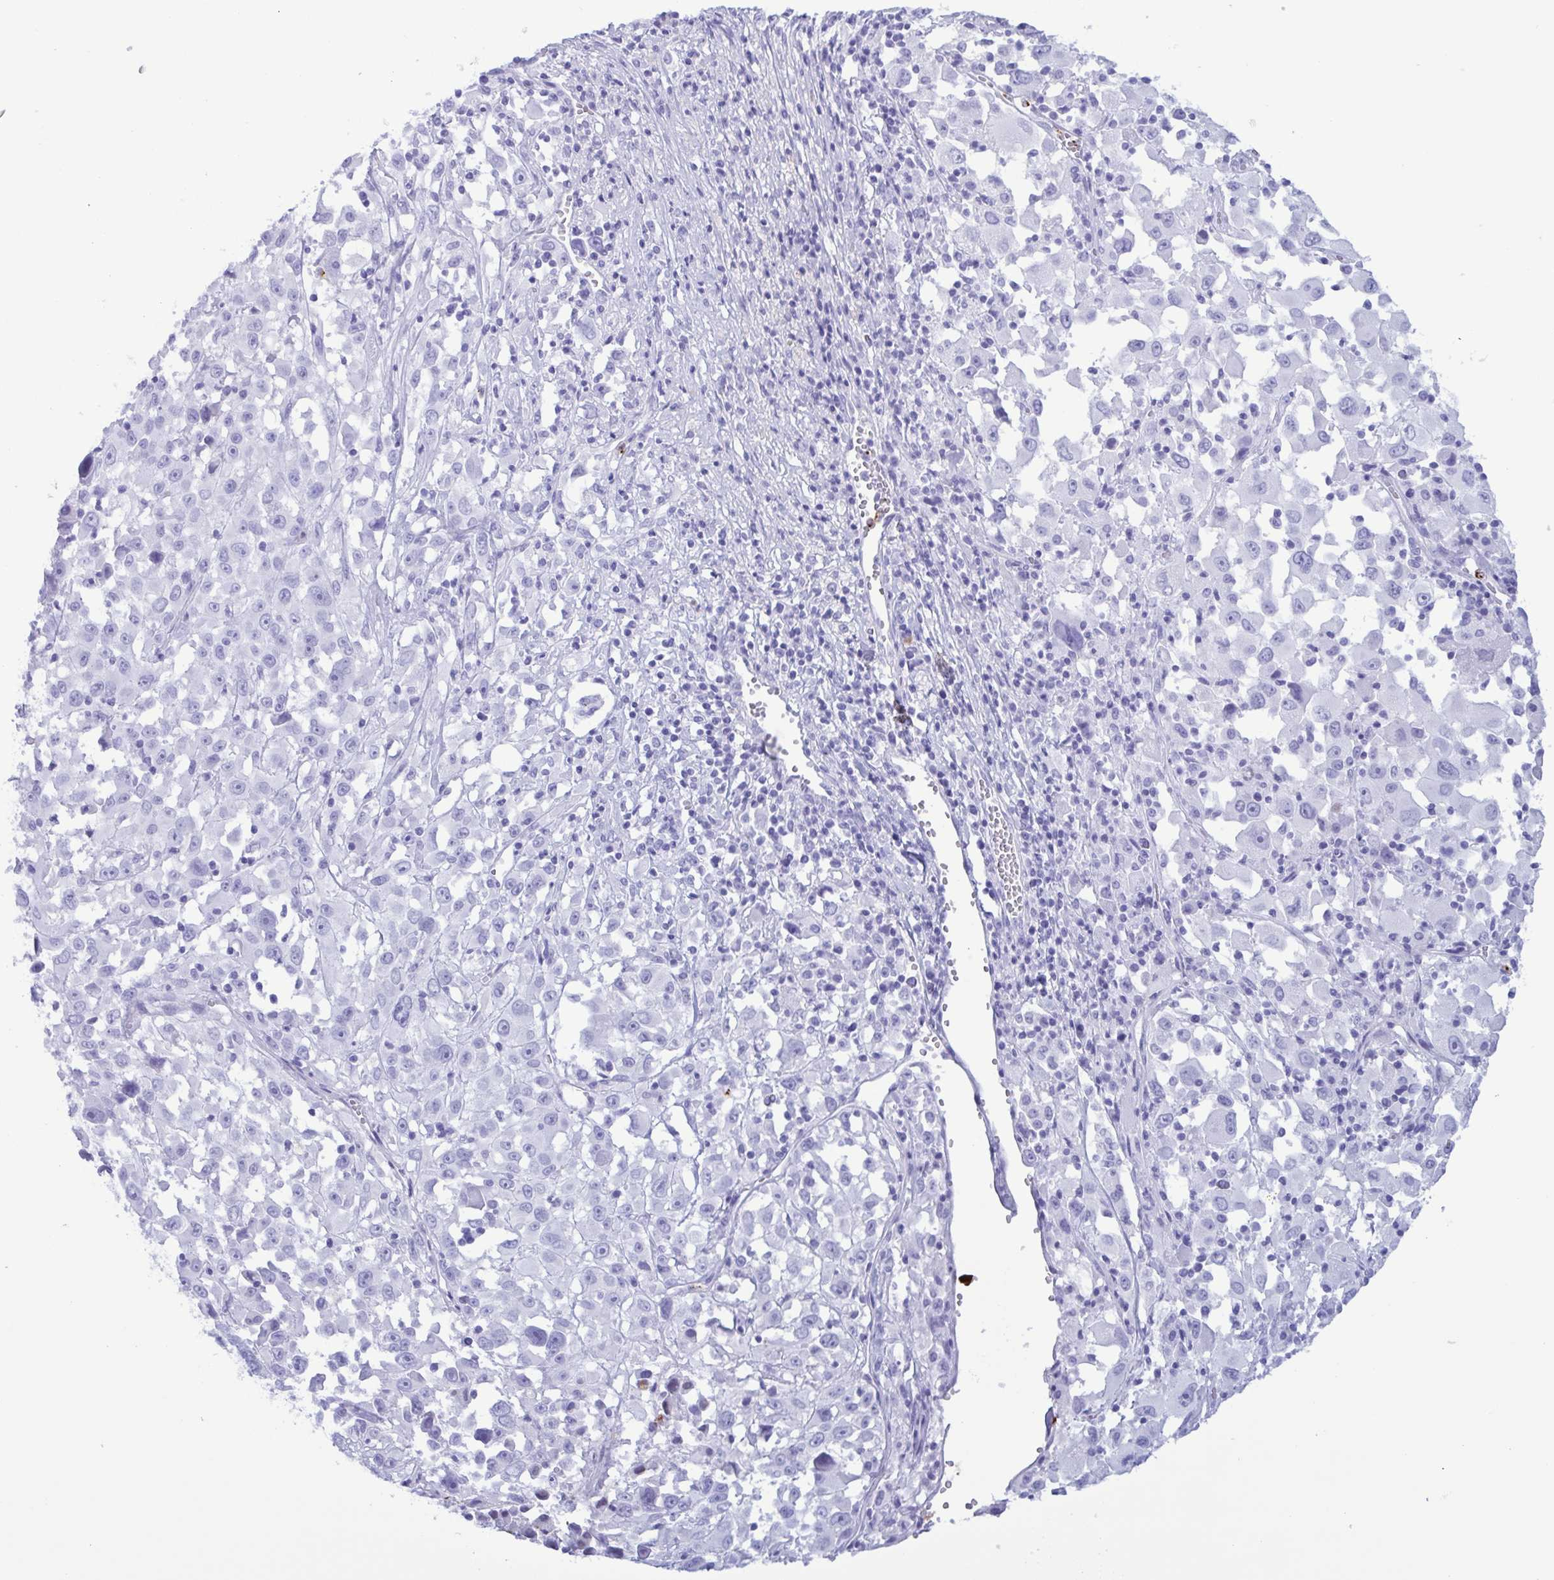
{"staining": {"intensity": "negative", "quantity": "none", "location": "none"}, "tissue": "melanoma", "cell_type": "Tumor cells", "image_type": "cancer", "snomed": [{"axis": "morphology", "description": "Malignant melanoma, Metastatic site"}, {"axis": "topography", "description": "Soft tissue"}], "caption": "Tumor cells show no significant staining in malignant melanoma (metastatic site). The staining was performed using DAB to visualize the protein expression in brown, while the nuclei were stained in blue with hematoxylin (Magnification: 20x).", "gene": "LTF", "patient": {"sex": "male", "age": 50}}